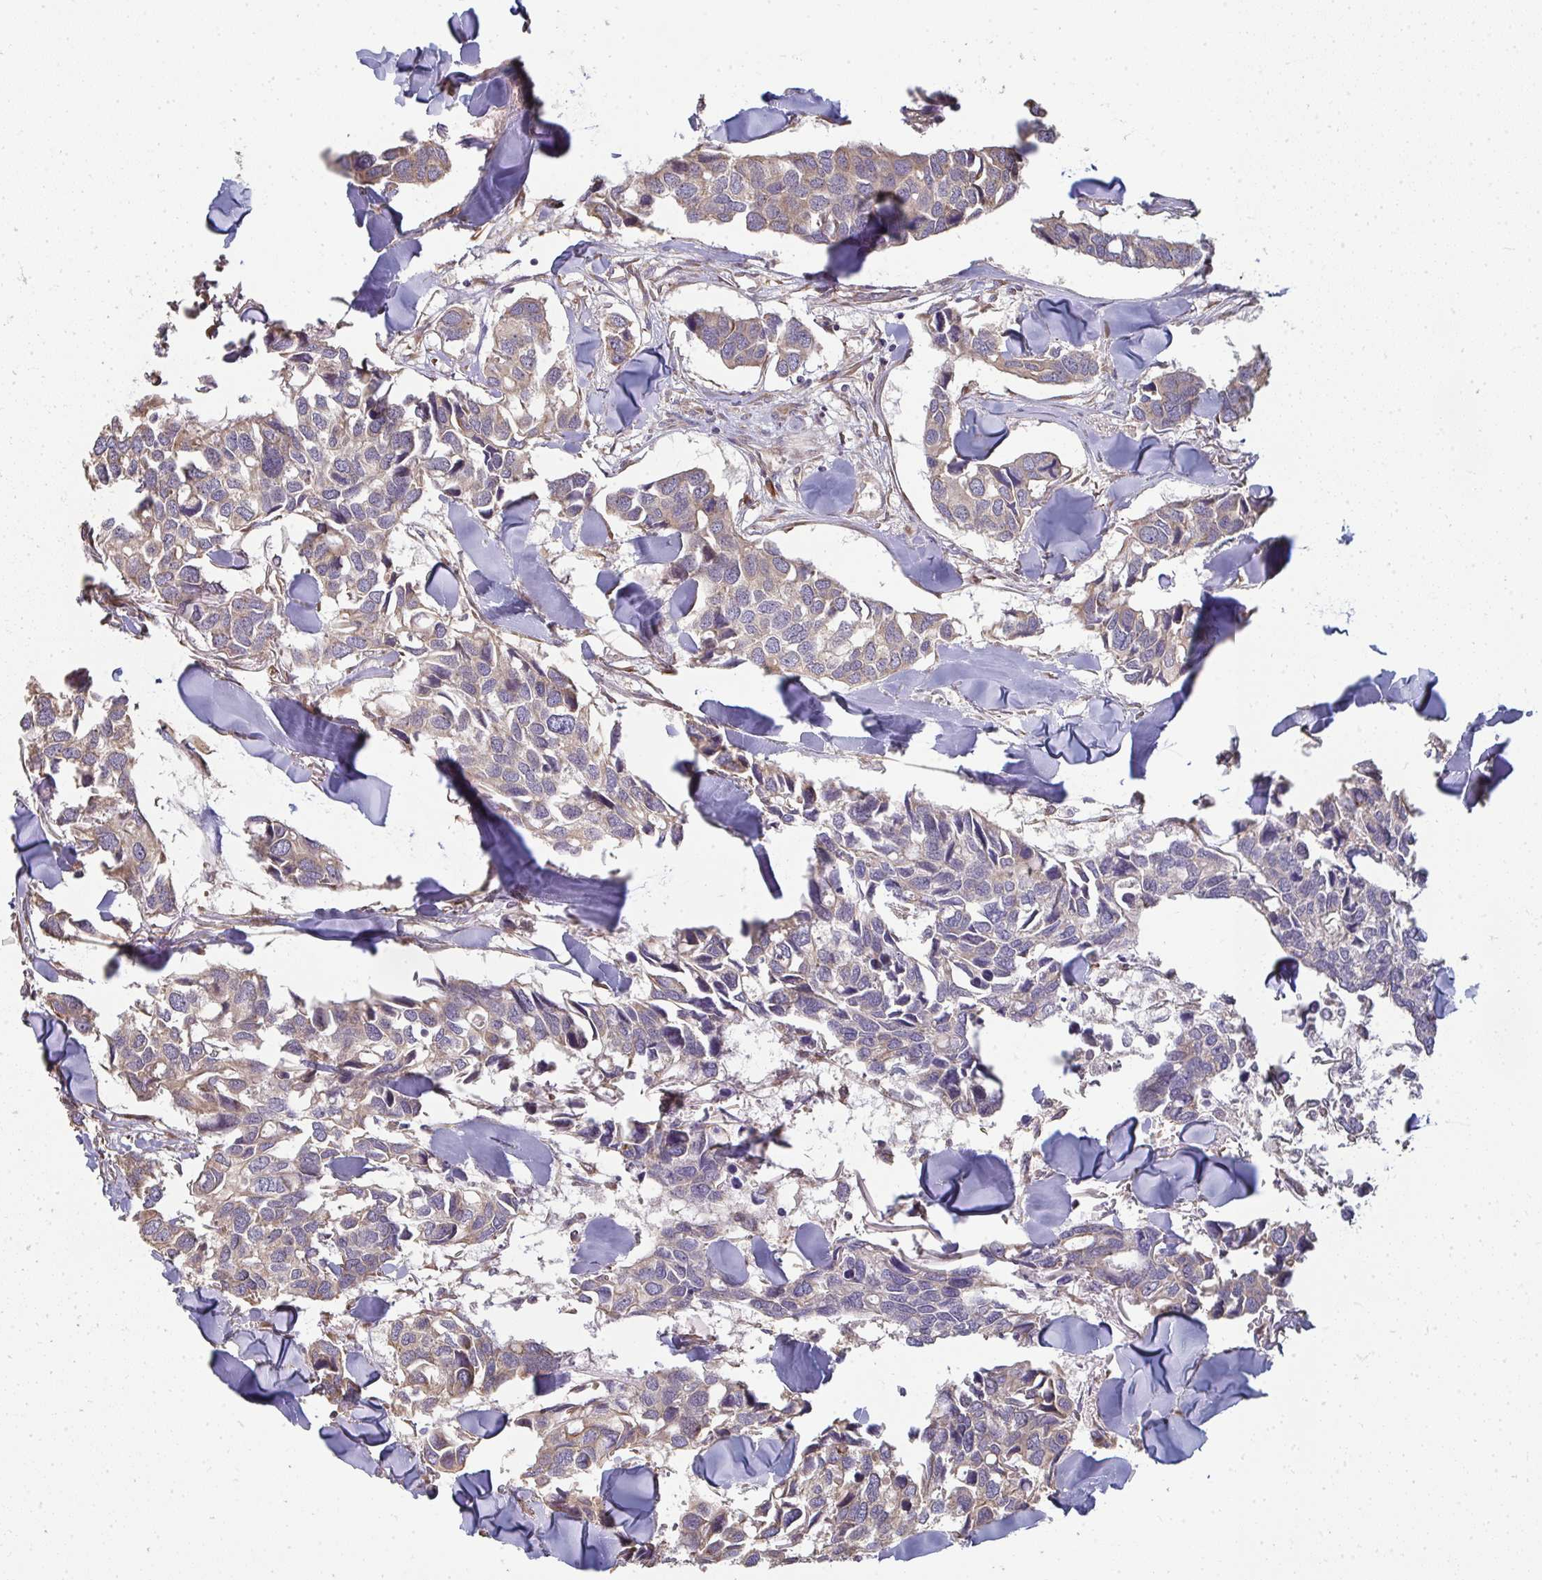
{"staining": {"intensity": "weak", "quantity": "25%-75%", "location": "cytoplasmic/membranous"}, "tissue": "breast cancer", "cell_type": "Tumor cells", "image_type": "cancer", "snomed": [{"axis": "morphology", "description": "Duct carcinoma"}, {"axis": "topography", "description": "Breast"}], "caption": "Infiltrating ductal carcinoma (breast) stained for a protein (brown) demonstrates weak cytoplasmic/membranous positive positivity in approximately 25%-75% of tumor cells.", "gene": "ZFYVE28", "patient": {"sex": "female", "age": 83}}